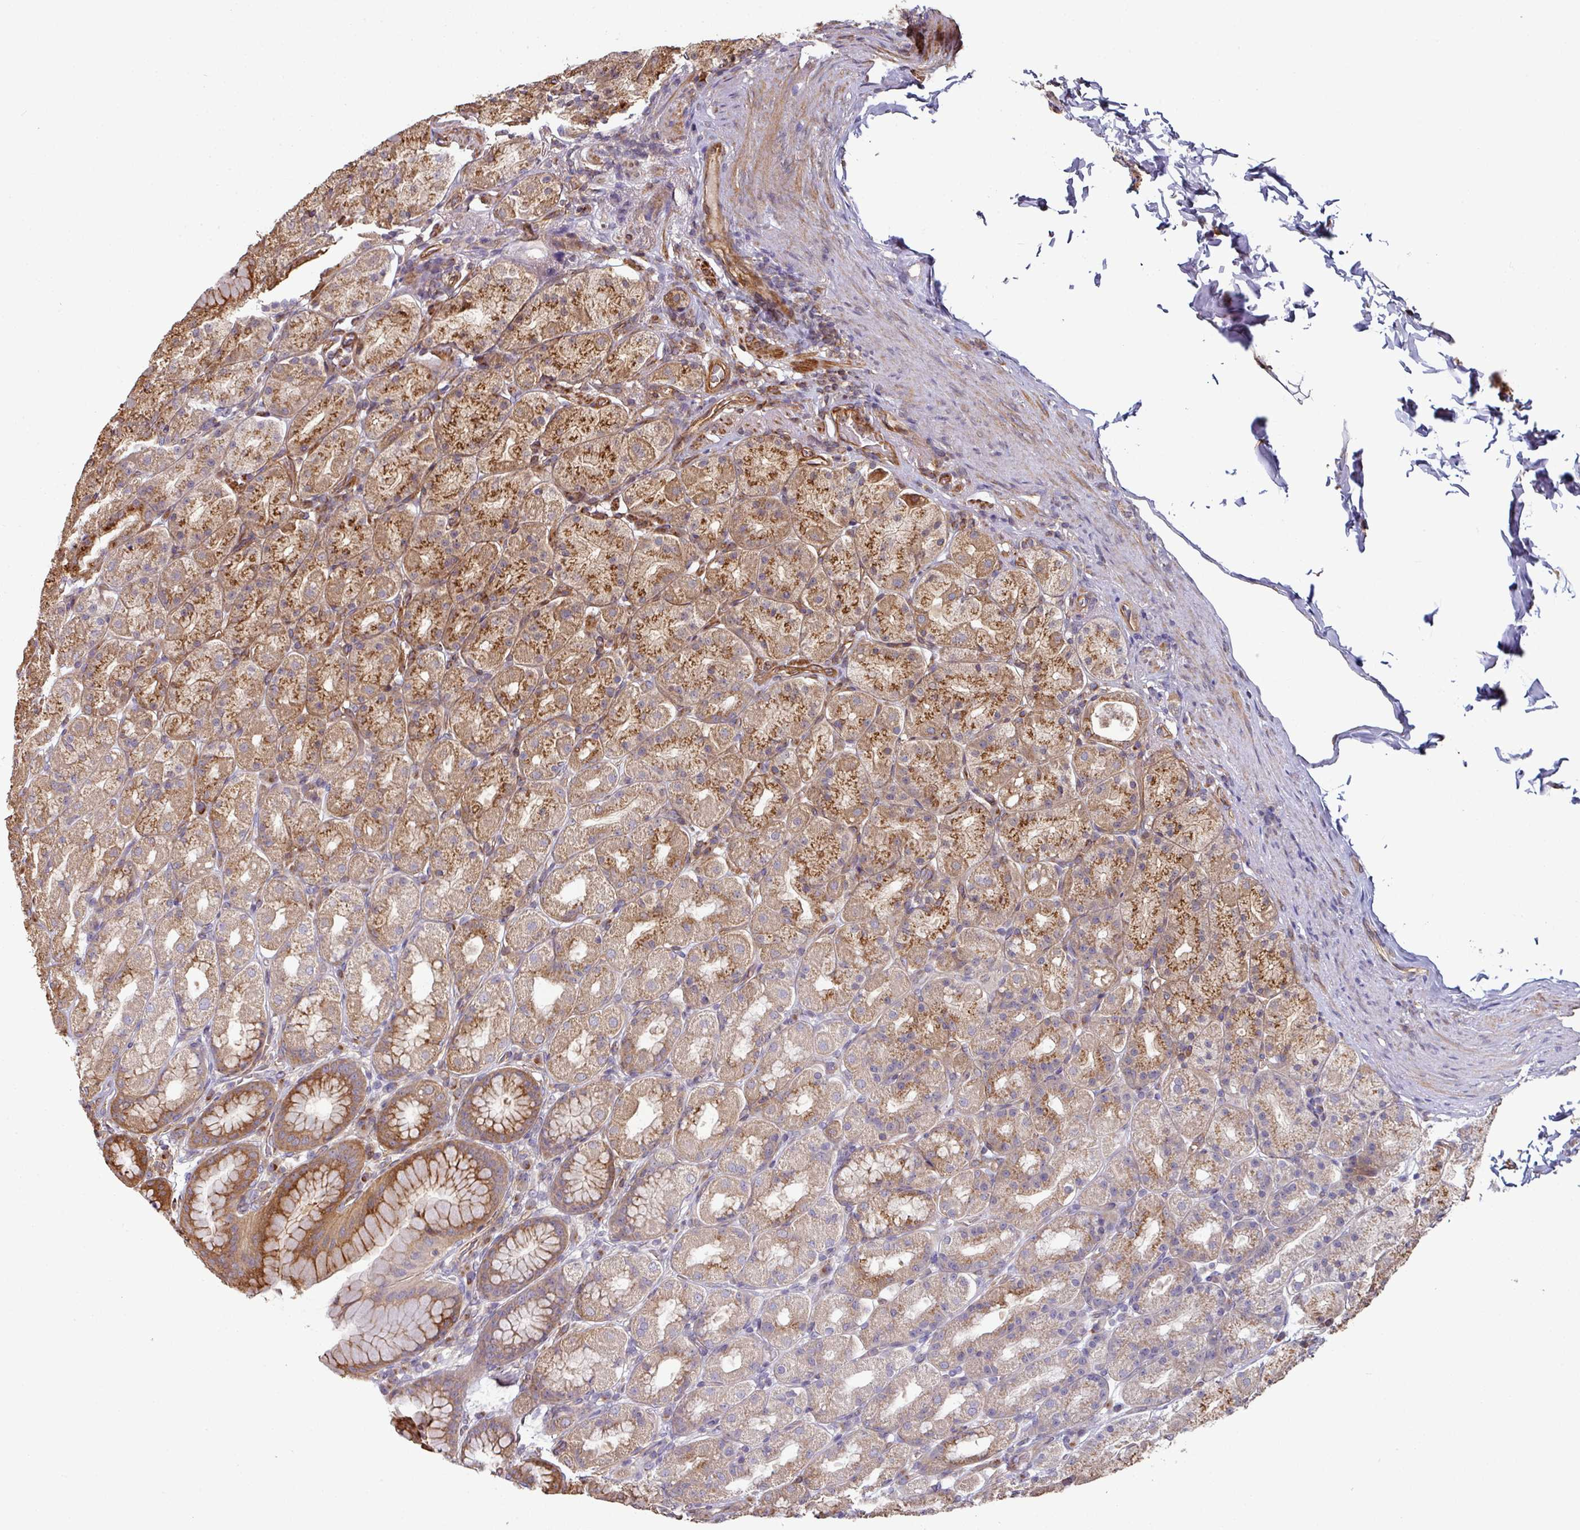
{"staining": {"intensity": "strong", "quantity": "25%-75%", "location": "cytoplasmic/membranous"}, "tissue": "stomach", "cell_type": "Glandular cells", "image_type": "normal", "snomed": [{"axis": "morphology", "description": "Normal tissue, NOS"}, {"axis": "topography", "description": "Stomach, upper"}, {"axis": "topography", "description": "Stomach"}], "caption": "DAB (3,3'-diaminobenzidine) immunohistochemical staining of normal stomach reveals strong cytoplasmic/membranous protein expression in about 25%-75% of glandular cells.", "gene": "SIK1", "patient": {"sex": "male", "age": 68}}